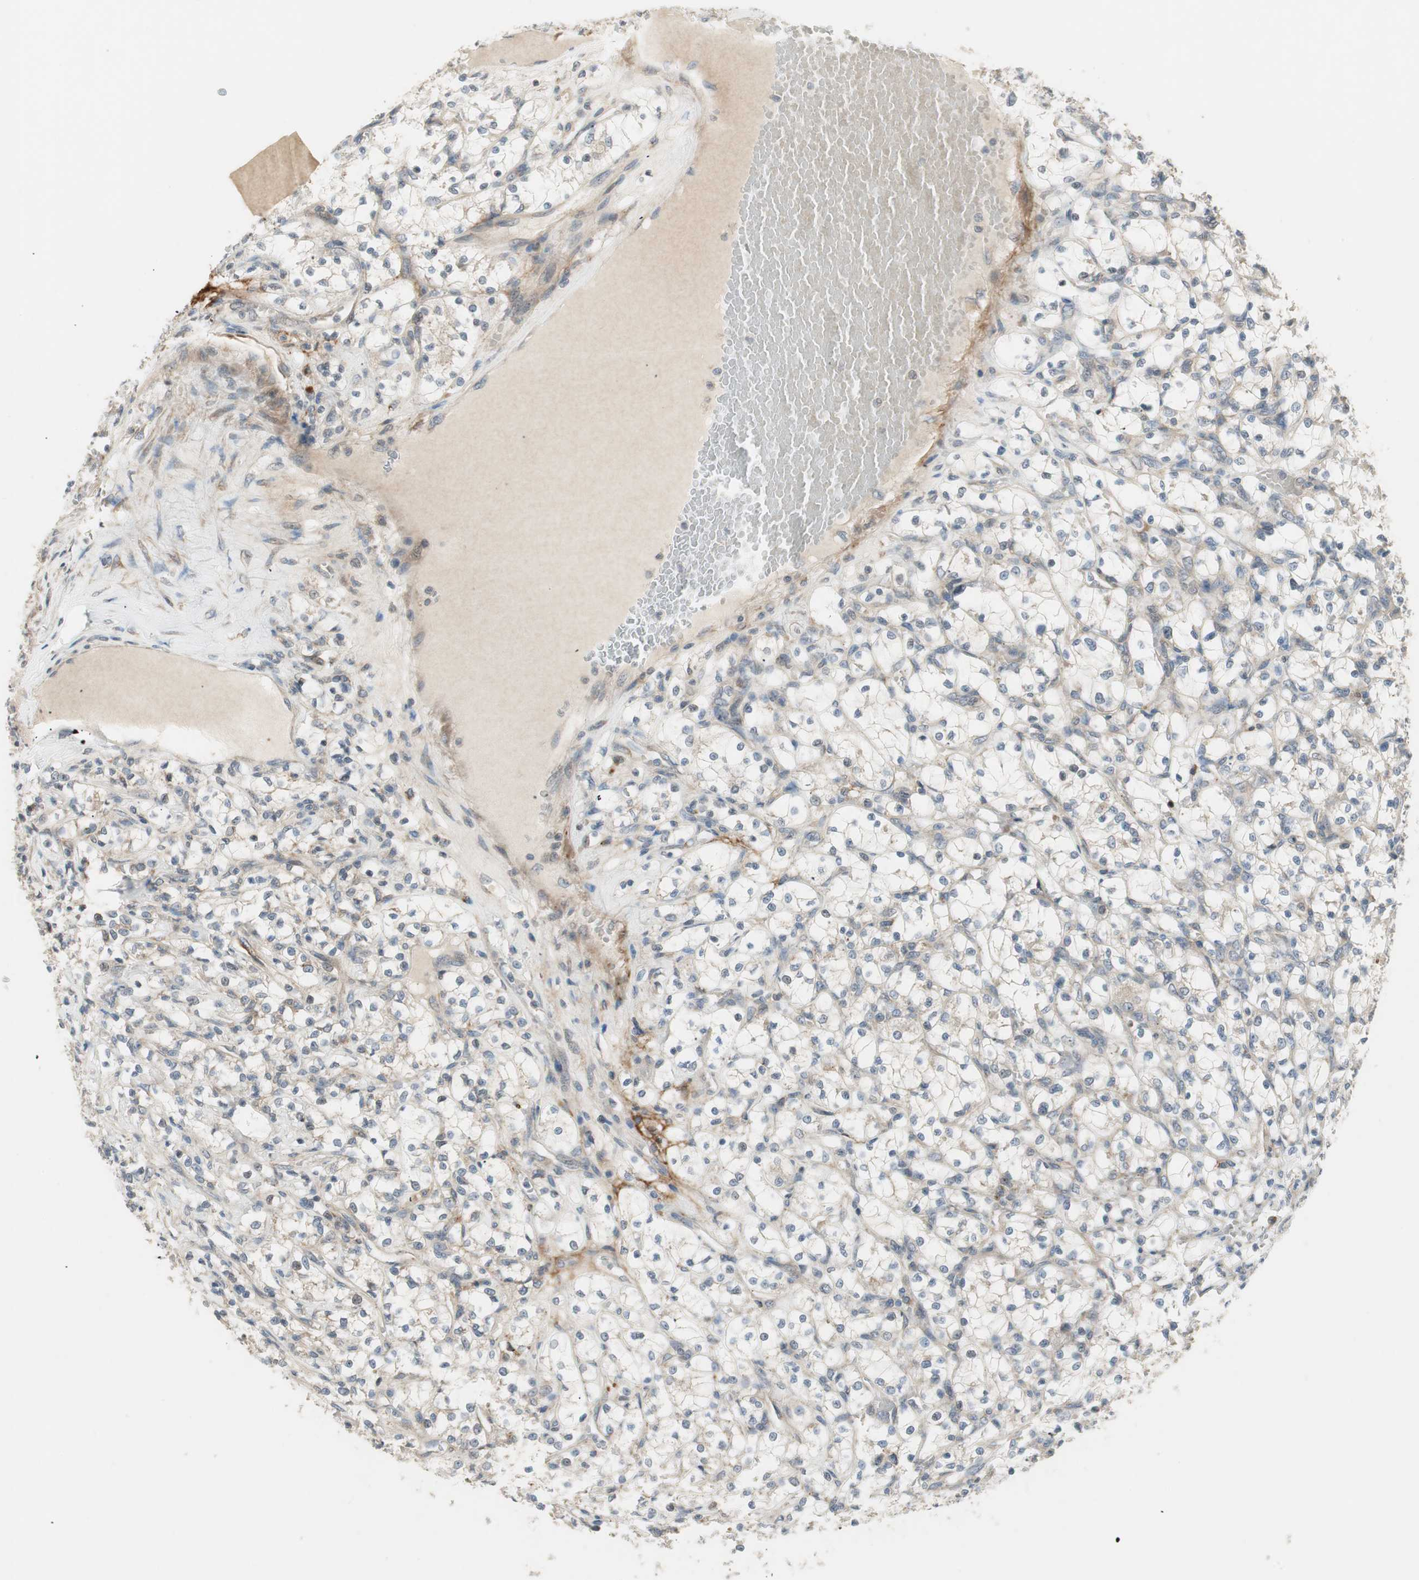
{"staining": {"intensity": "weak", "quantity": ">75%", "location": "cytoplasmic/membranous"}, "tissue": "renal cancer", "cell_type": "Tumor cells", "image_type": "cancer", "snomed": [{"axis": "morphology", "description": "Adenocarcinoma, NOS"}, {"axis": "topography", "description": "Kidney"}], "caption": "Immunohistochemical staining of human renal cancer (adenocarcinoma) displays low levels of weak cytoplasmic/membranous staining in approximately >75% of tumor cells.", "gene": "SFRP1", "patient": {"sex": "female", "age": 69}}